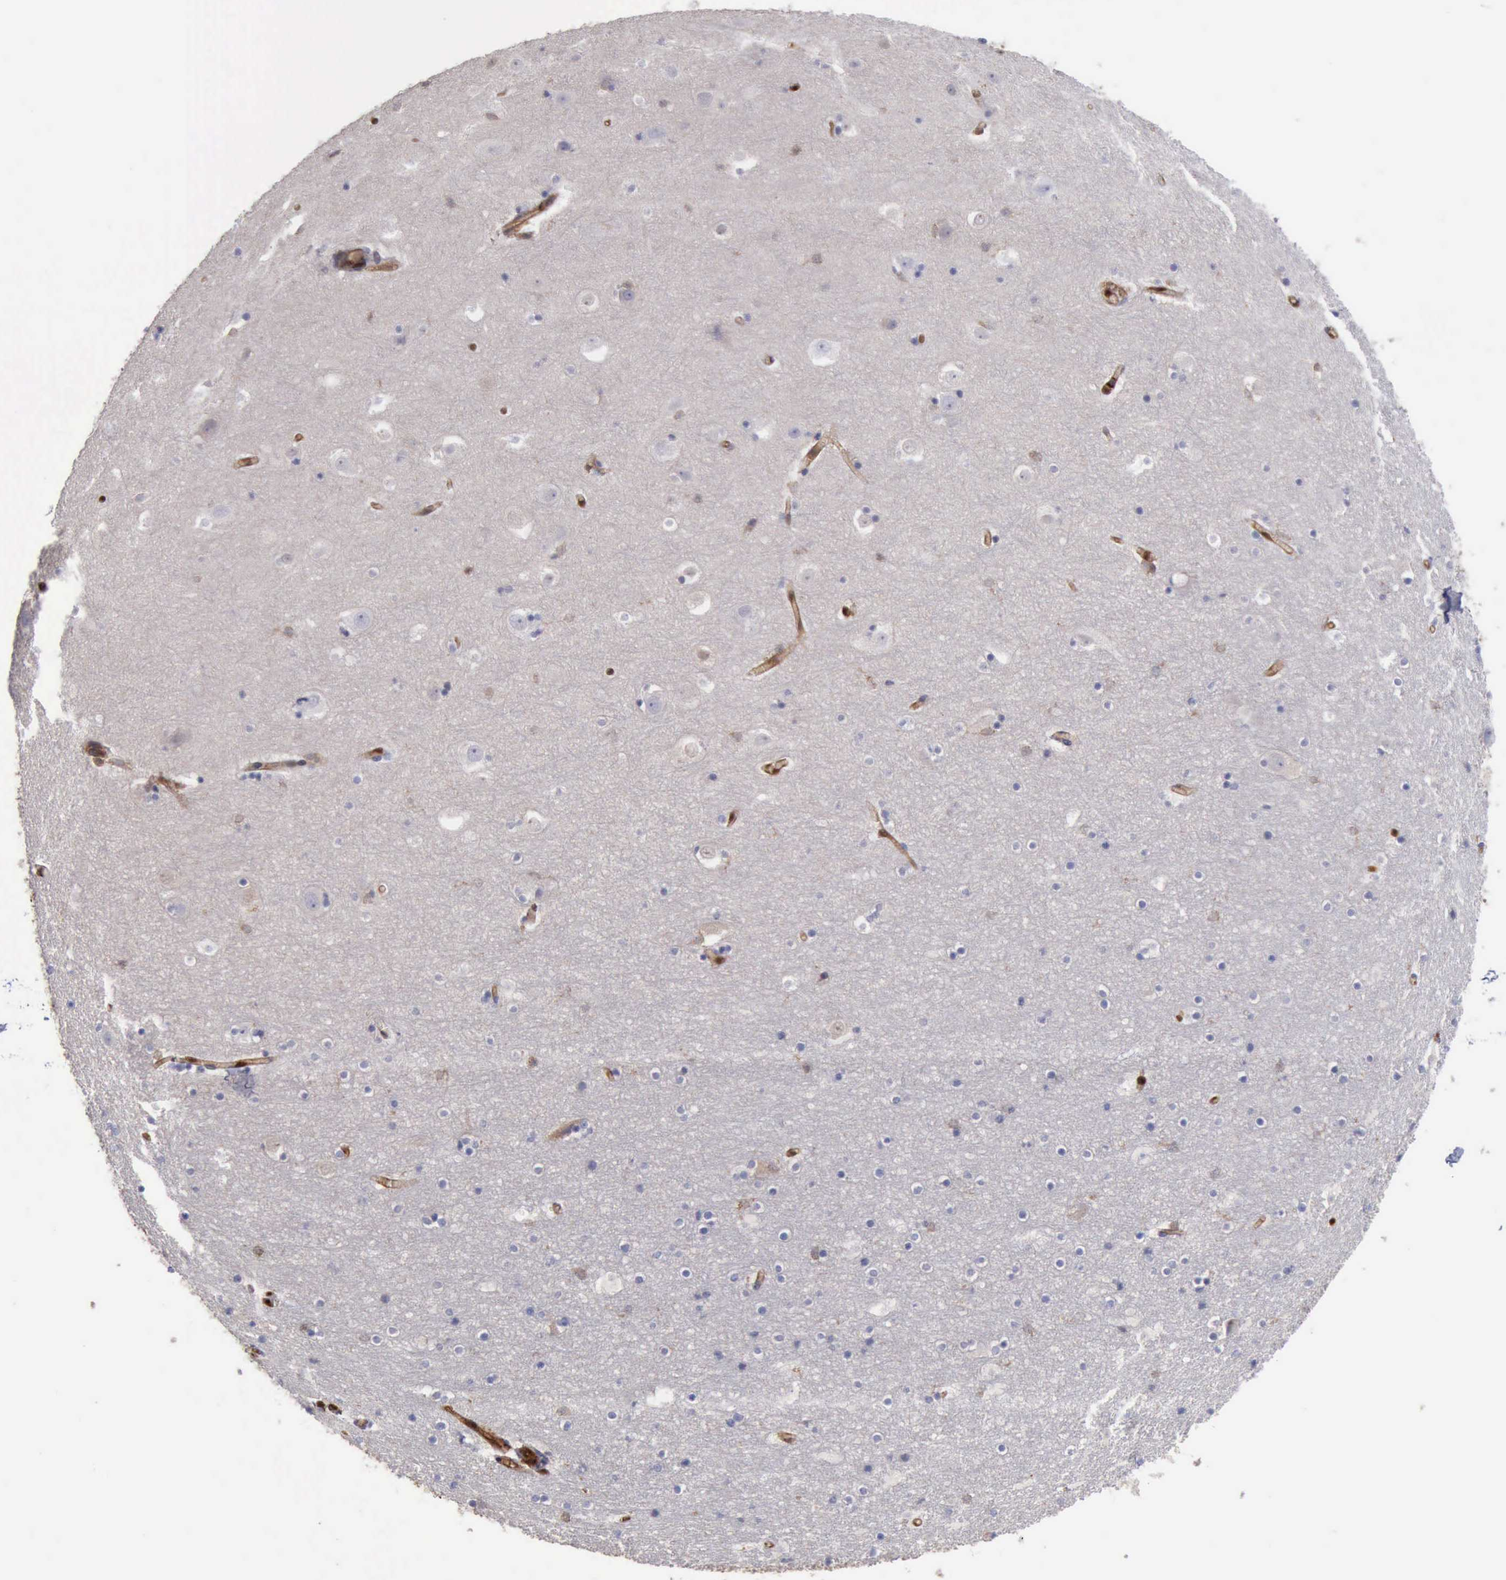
{"staining": {"intensity": "negative", "quantity": "none", "location": "none"}, "tissue": "hippocampus", "cell_type": "Glial cells", "image_type": "normal", "snomed": [{"axis": "morphology", "description": "Normal tissue, NOS"}, {"axis": "topography", "description": "Cerebellum"}], "caption": "IHC image of normal hippocampus: human hippocampus stained with DAB (3,3'-diaminobenzidine) demonstrates no significant protein expression in glial cells. (Stains: DAB immunohistochemistry (IHC) with hematoxylin counter stain, Microscopy: brightfield microscopy at high magnification).", "gene": "PDCD4", "patient": {"sex": "male", "age": 57}}